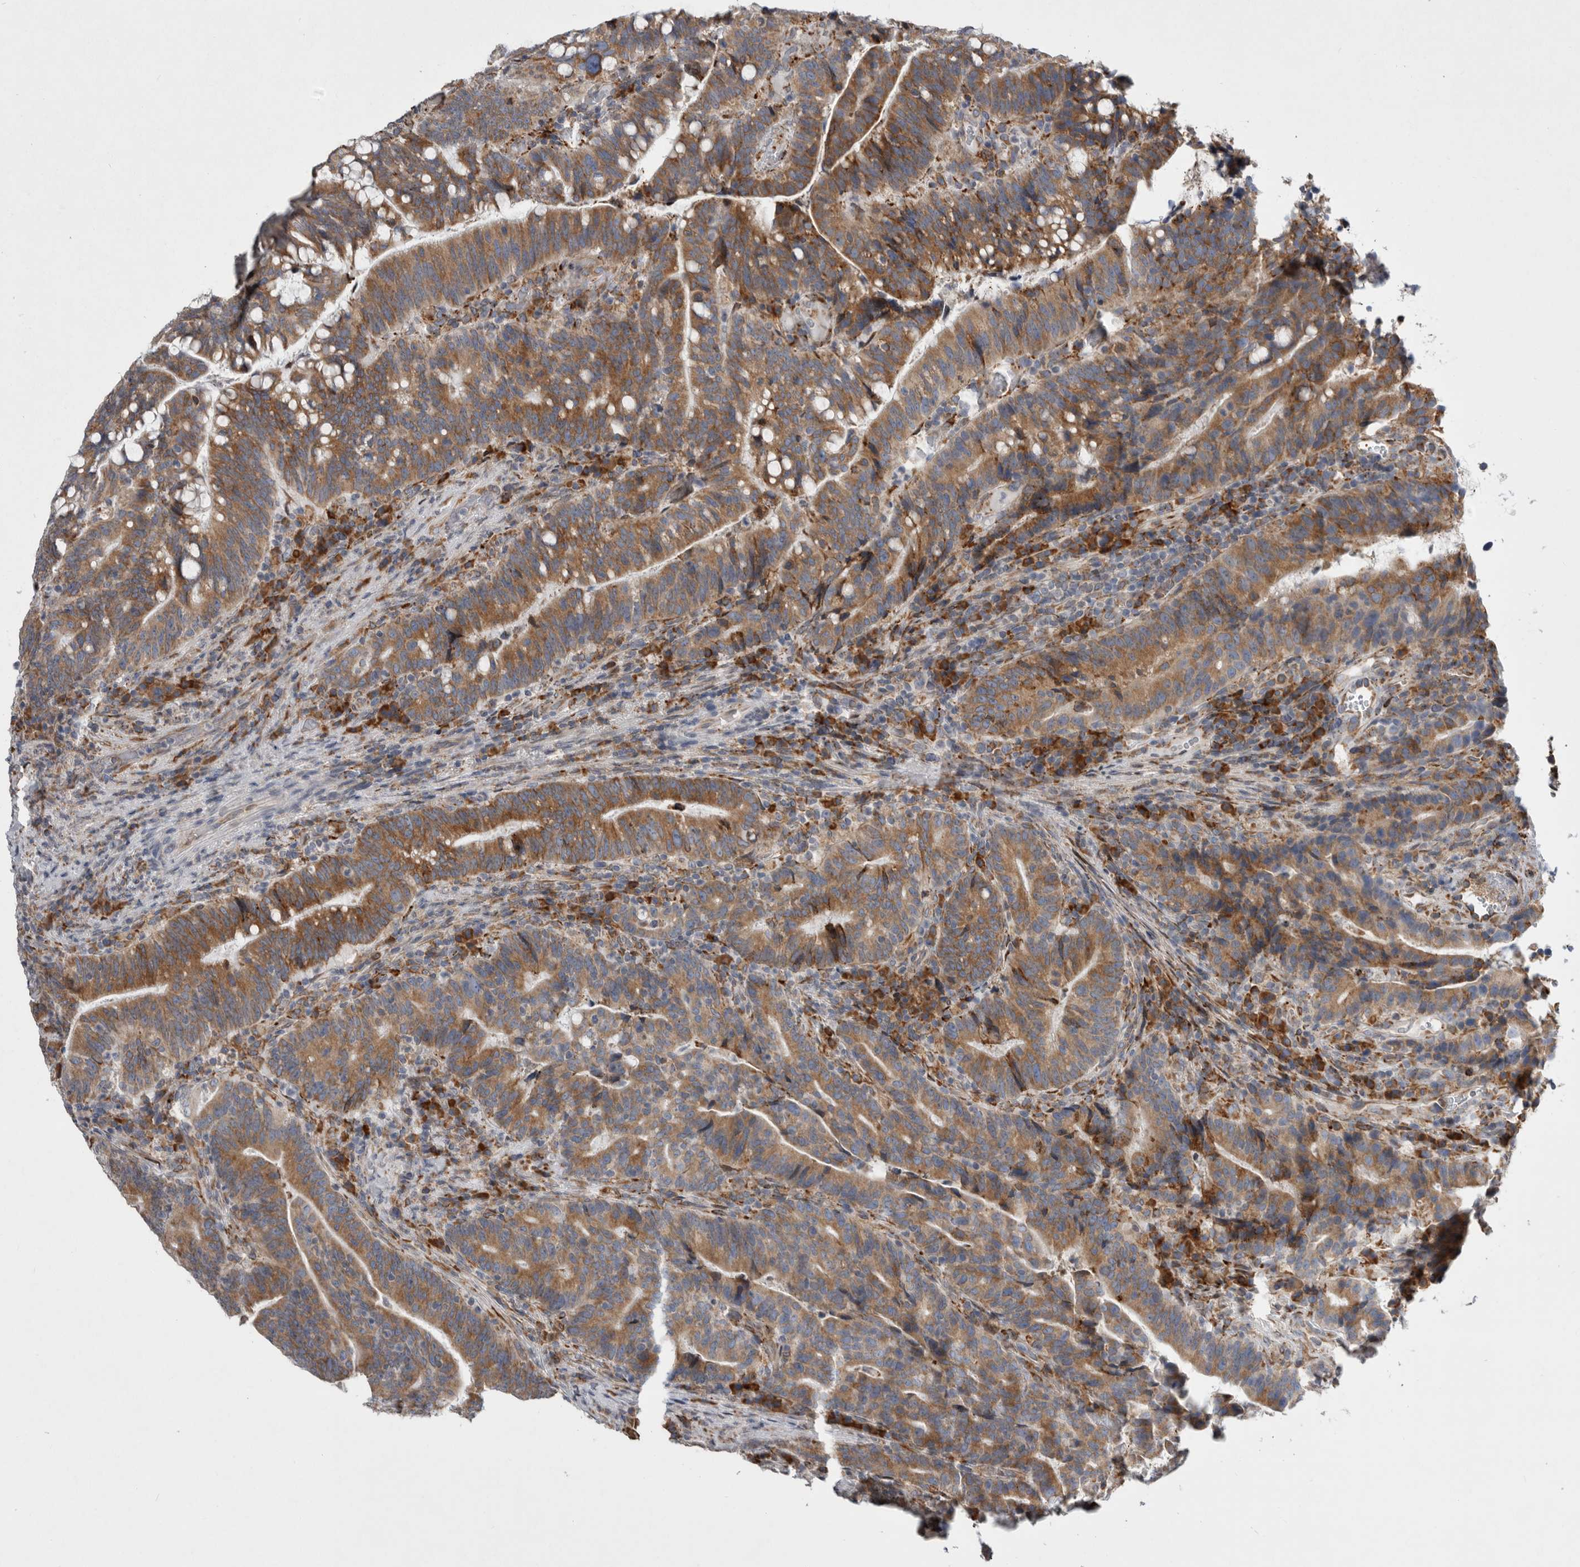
{"staining": {"intensity": "moderate", "quantity": ">75%", "location": "cytoplasmic/membranous"}, "tissue": "colorectal cancer", "cell_type": "Tumor cells", "image_type": "cancer", "snomed": [{"axis": "morphology", "description": "Adenocarcinoma, NOS"}, {"axis": "topography", "description": "Colon"}], "caption": "This image reveals immunohistochemistry staining of human adenocarcinoma (colorectal), with medium moderate cytoplasmic/membranous expression in approximately >75% of tumor cells.", "gene": "GANAB", "patient": {"sex": "female", "age": 66}}